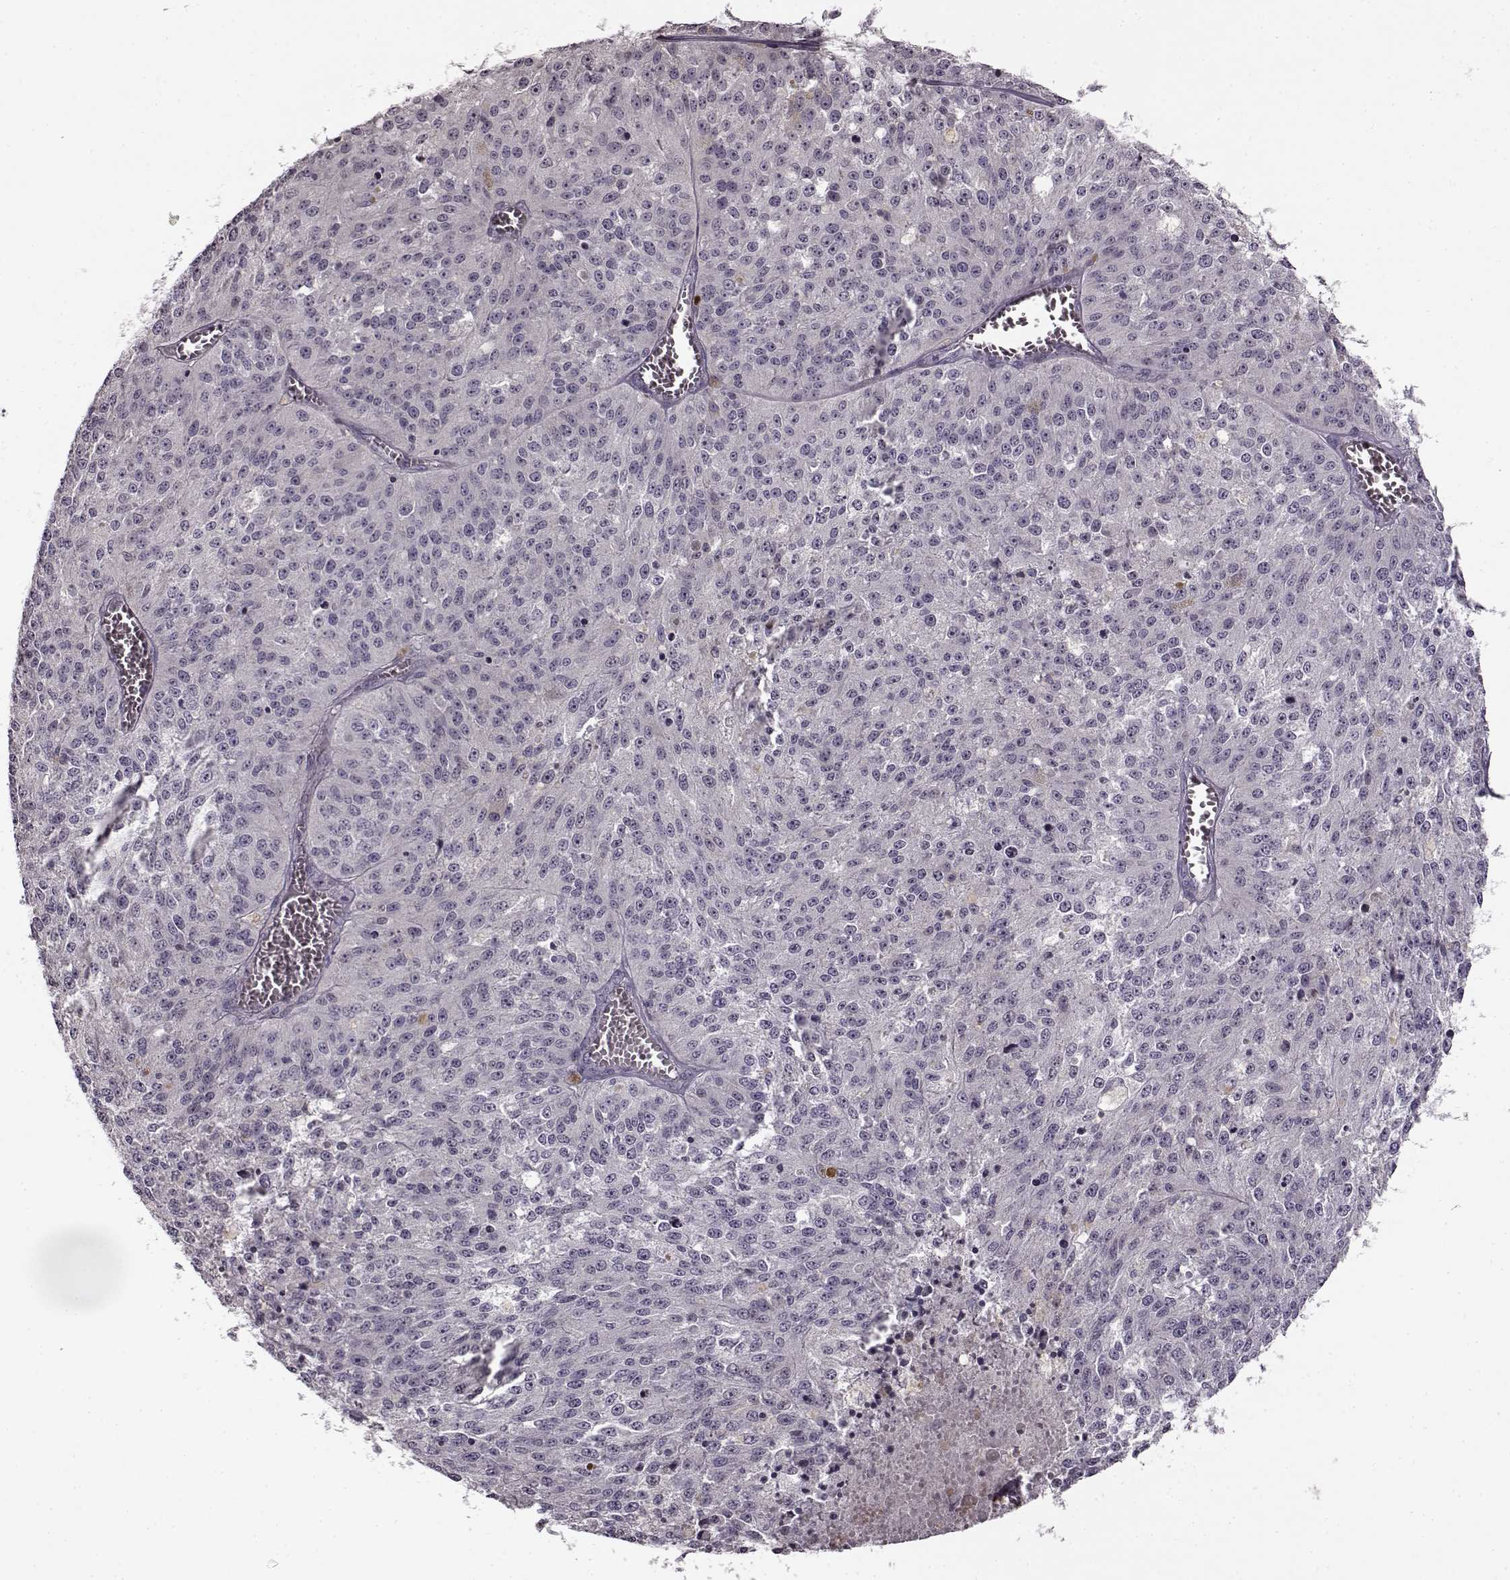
{"staining": {"intensity": "negative", "quantity": "none", "location": "none"}, "tissue": "melanoma", "cell_type": "Tumor cells", "image_type": "cancer", "snomed": [{"axis": "morphology", "description": "Malignant melanoma, Metastatic site"}, {"axis": "topography", "description": "Lymph node"}], "caption": "Photomicrograph shows no significant protein expression in tumor cells of melanoma.", "gene": "FSHB", "patient": {"sex": "female", "age": 64}}